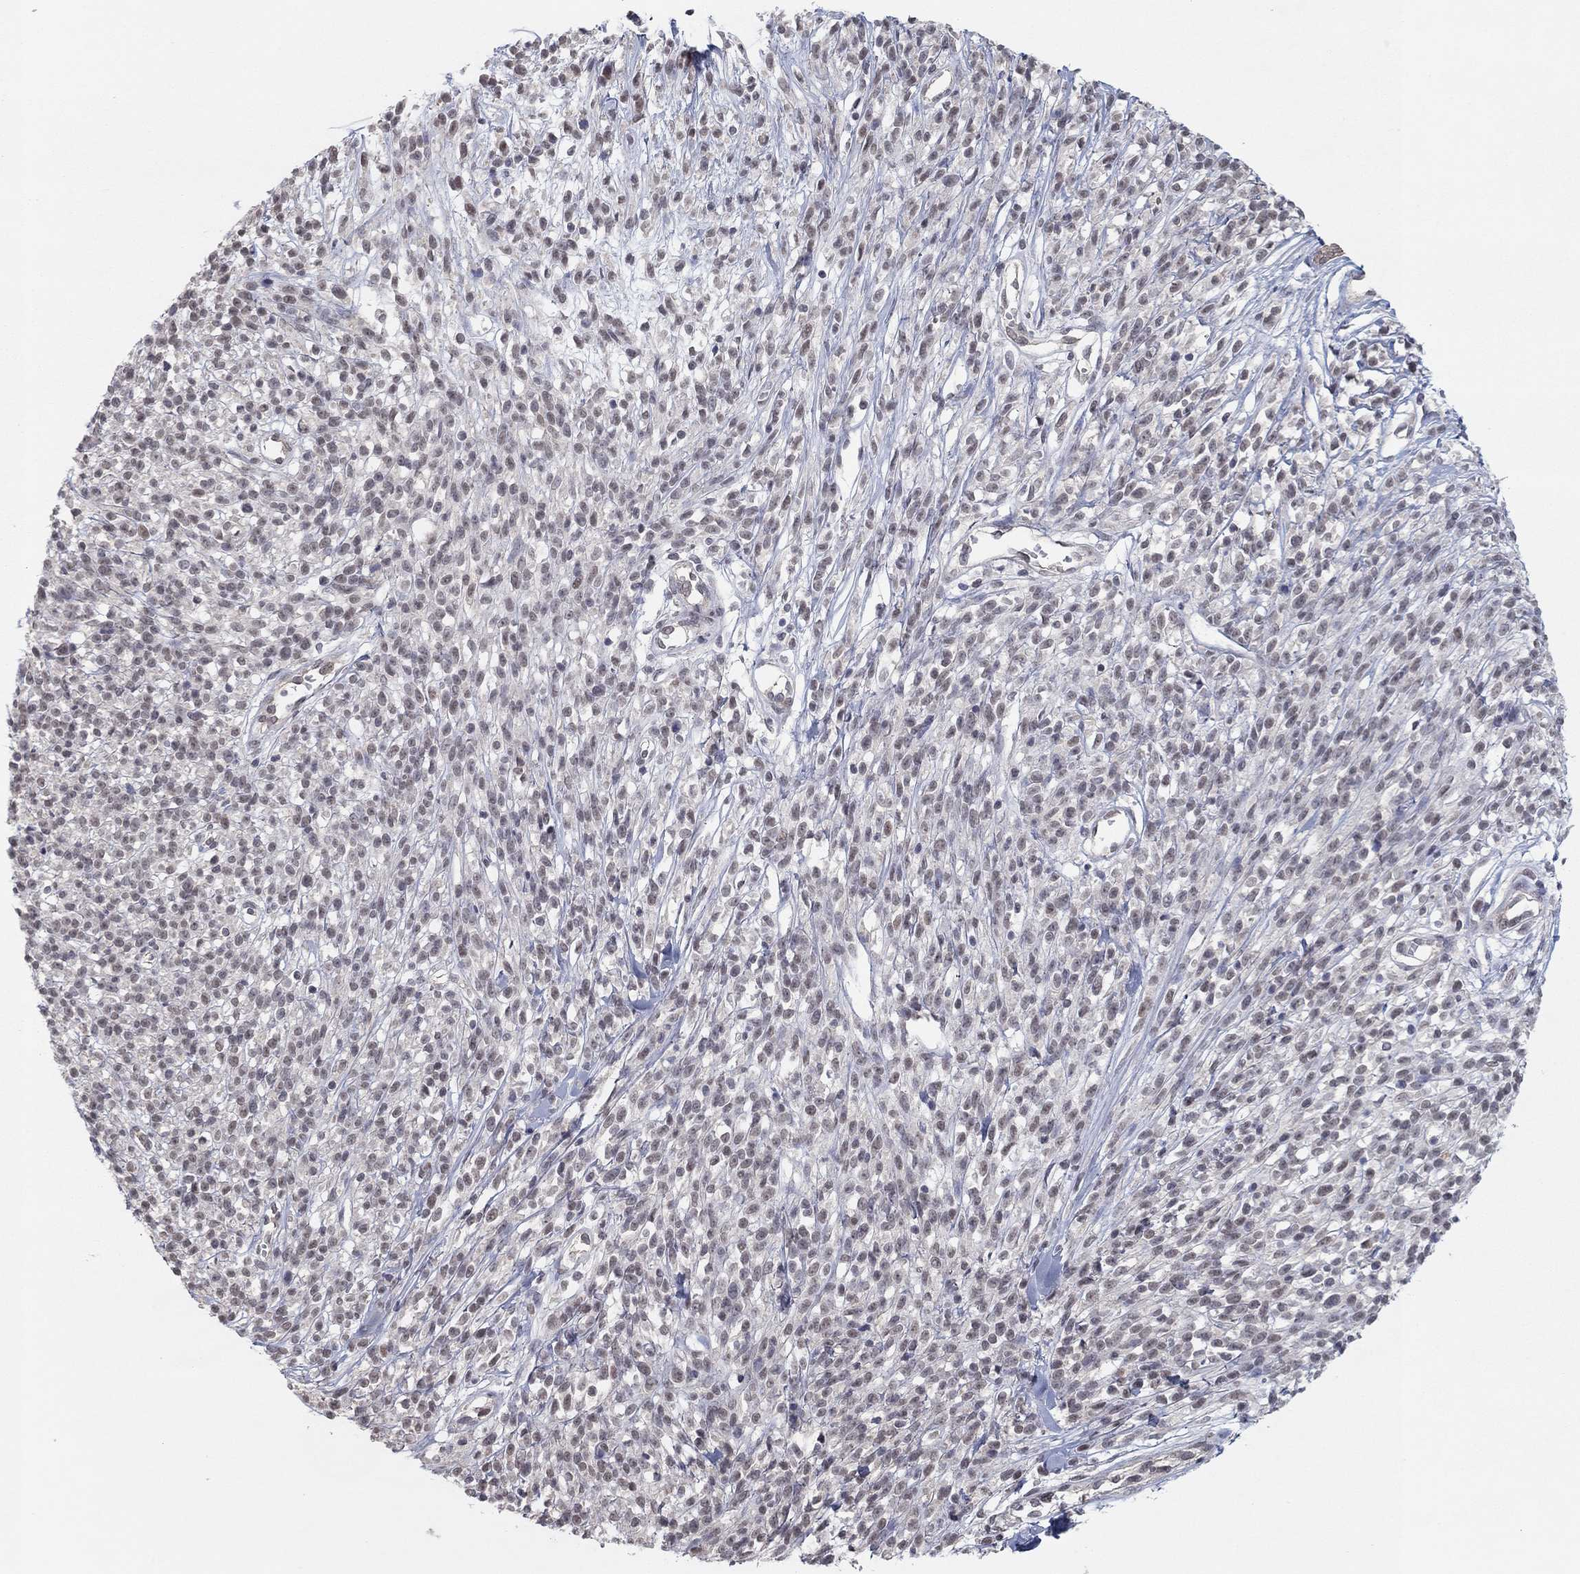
{"staining": {"intensity": "weak", "quantity": "<25%", "location": "nuclear"}, "tissue": "melanoma", "cell_type": "Tumor cells", "image_type": "cancer", "snomed": [{"axis": "morphology", "description": "Malignant melanoma, NOS"}, {"axis": "topography", "description": "Skin"}, {"axis": "topography", "description": "Skin of trunk"}], "caption": "Immunohistochemistry (IHC) of malignant melanoma reveals no staining in tumor cells.", "gene": "SLC22A2", "patient": {"sex": "male", "age": 74}}